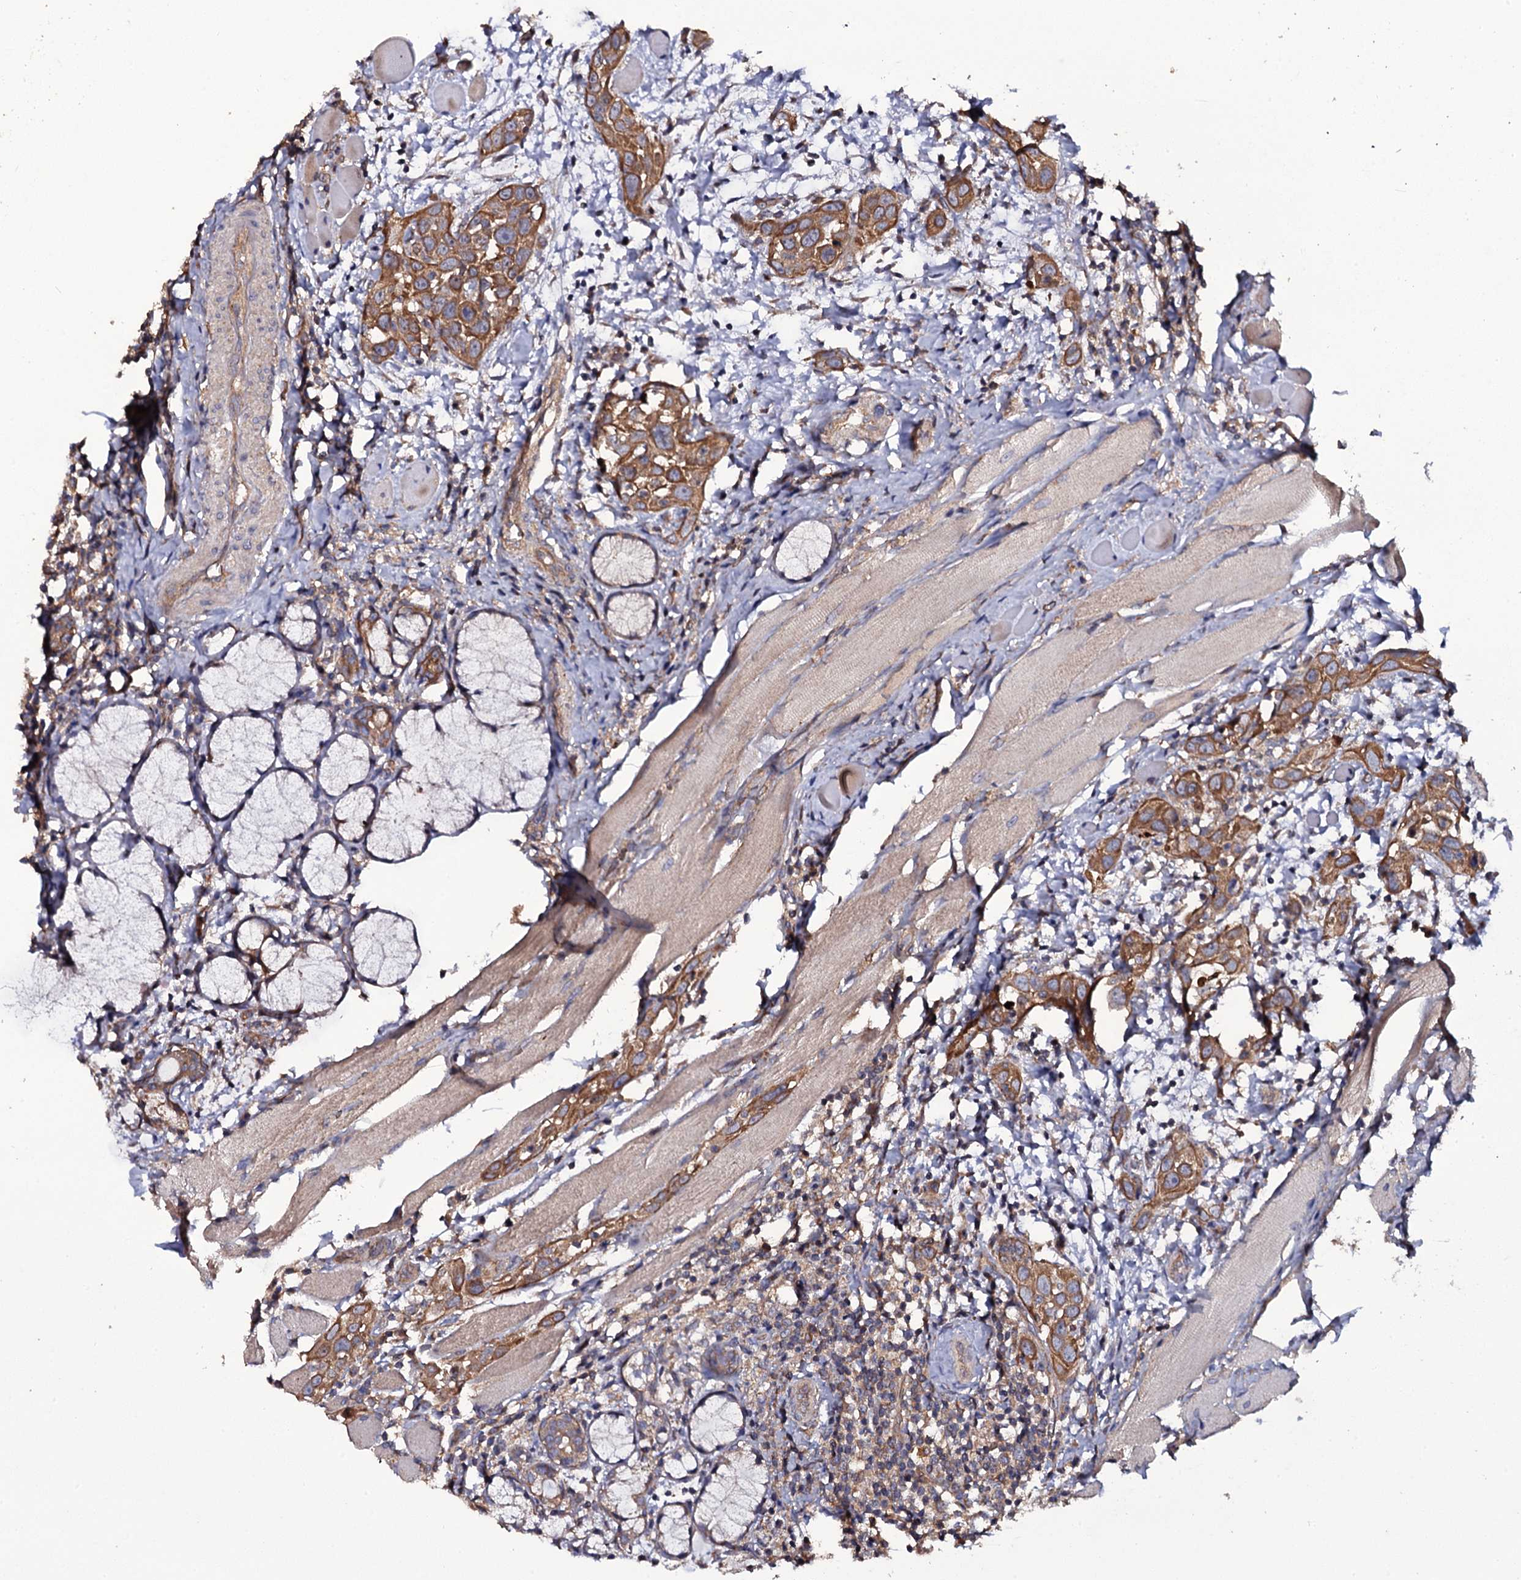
{"staining": {"intensity": "moderate", "quantity": ">75%", "location": "cytoplasmic/membranous"}, "tissue": "head and neck cancer", "cell_type": "Tumor cells", "image_type": "cancer", "snomed": [{"axis": "morphology", "description": "Squamous cell carcinoma, NOS"}, {"axis": "topography", "description": "Oral tissue"}, {"axis": "topography", "description": "Head-Neck"}], "caption": "Head and neck cancer stained with a brown dye displays moderate cytoplasmic/membranous positive staining in about >75% of tumor cells.", "gene": "TTC23", "patient": {"sex": "female", "age": 50}}